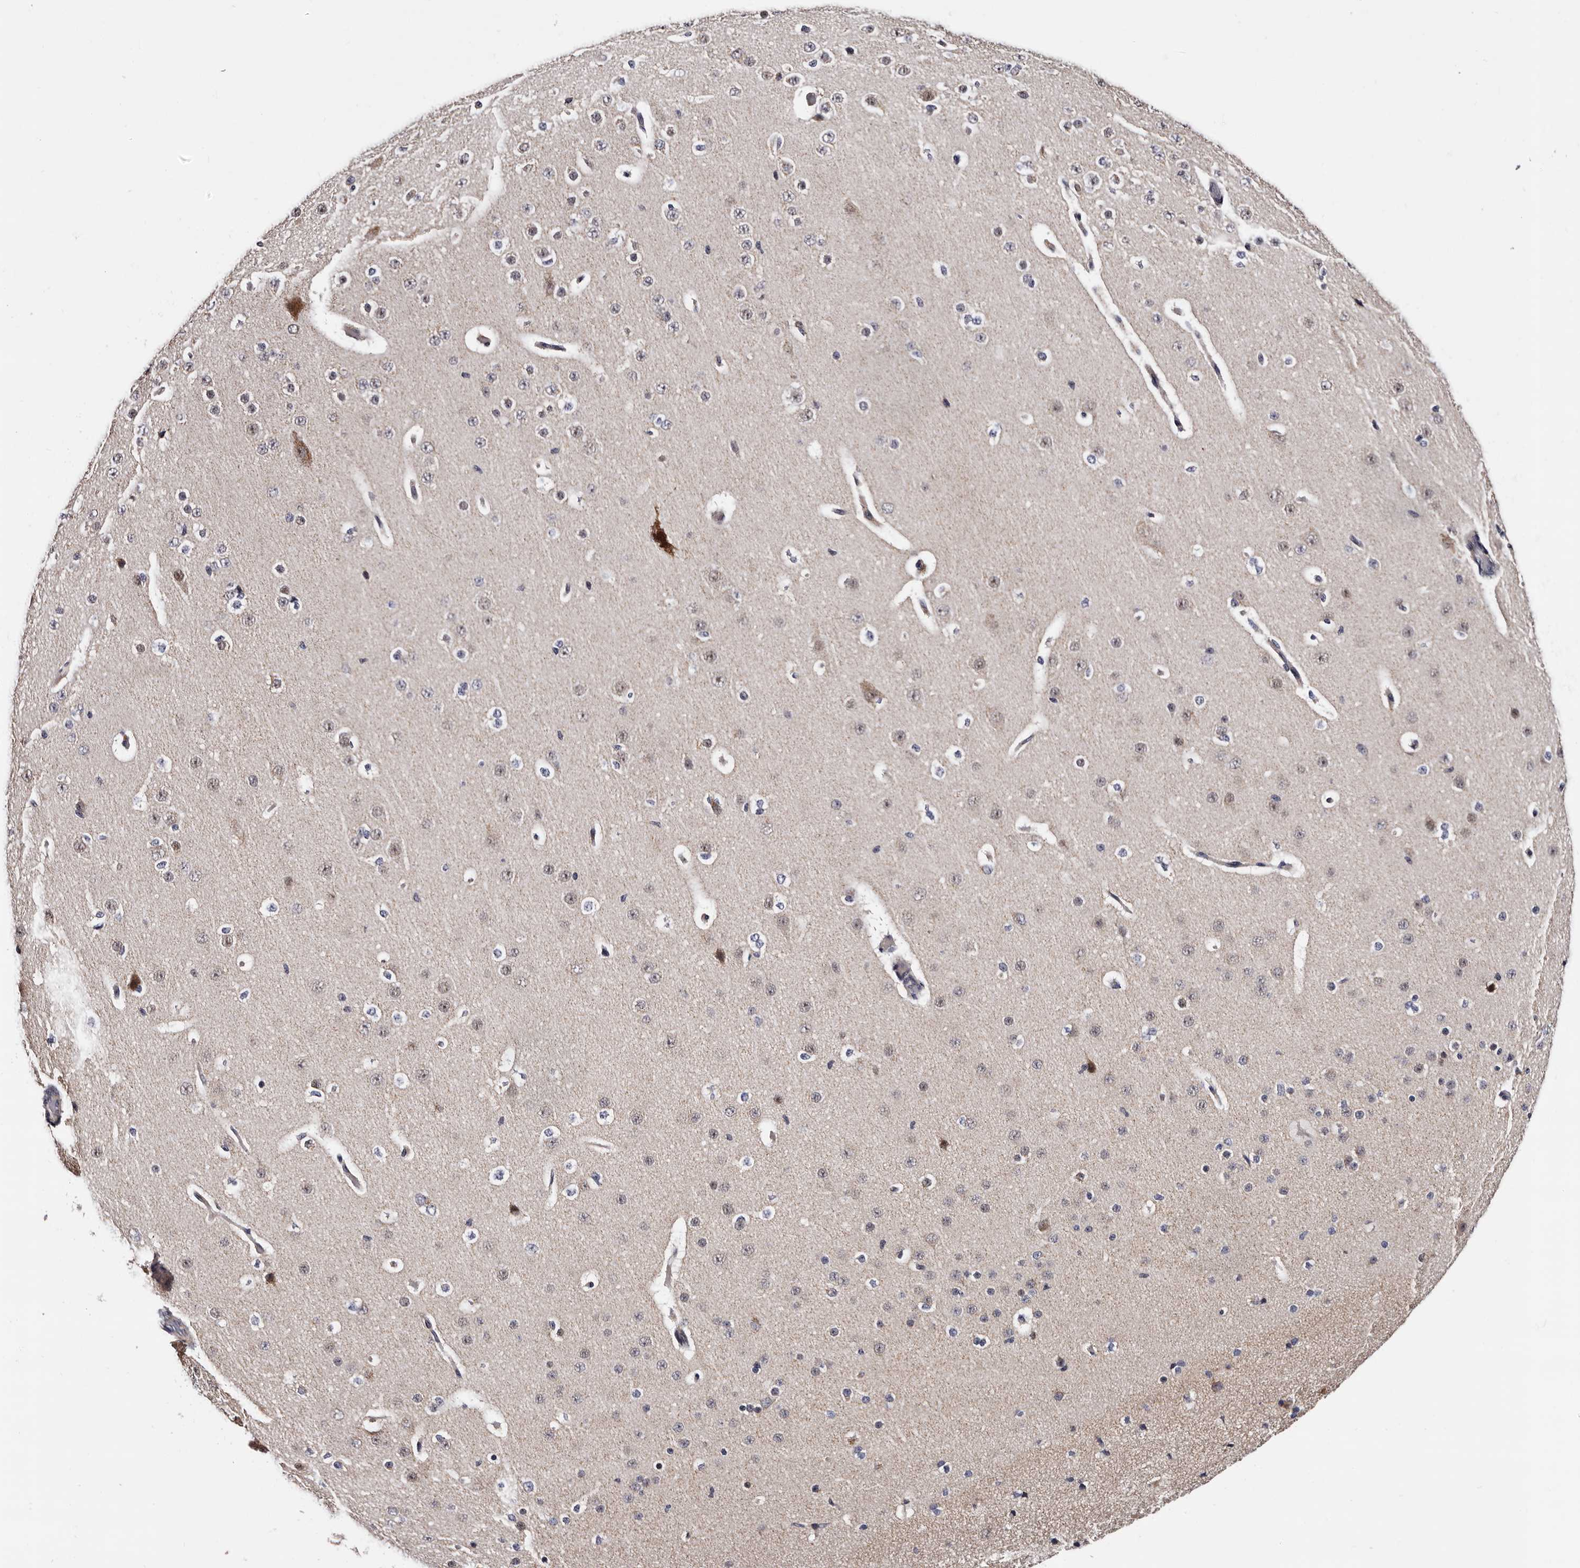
{"staining": {"intensity": "weak", "quantity": "25%-75%", "location": "cytoplasmic/membranous"}, "tissue": "cerebral cortex", "cell_type": "Endothelial cells", "image_type": "normal", "snomed": [{"axis": "morphology", "description": "Normal tissue, NOS"}, {"axis": "morphology", "description": "Developmental malformation"}, {"axis": "topography", "description": "Cerebral cortex"}], "caption": "Brown immunohistochemical staining in normal cerebral cortex reveals weak cytoplasmic/membranous positivity in approximately 25%-75% of endothelial cells. Using DAB (3,3'-diaminobenzidine) (brown) and hematoxylin (blue) stains, captured at high magnification using brightfield microscopy.", "gene": "TAF4B", "patient": {"sex": "female", "age": 30}}